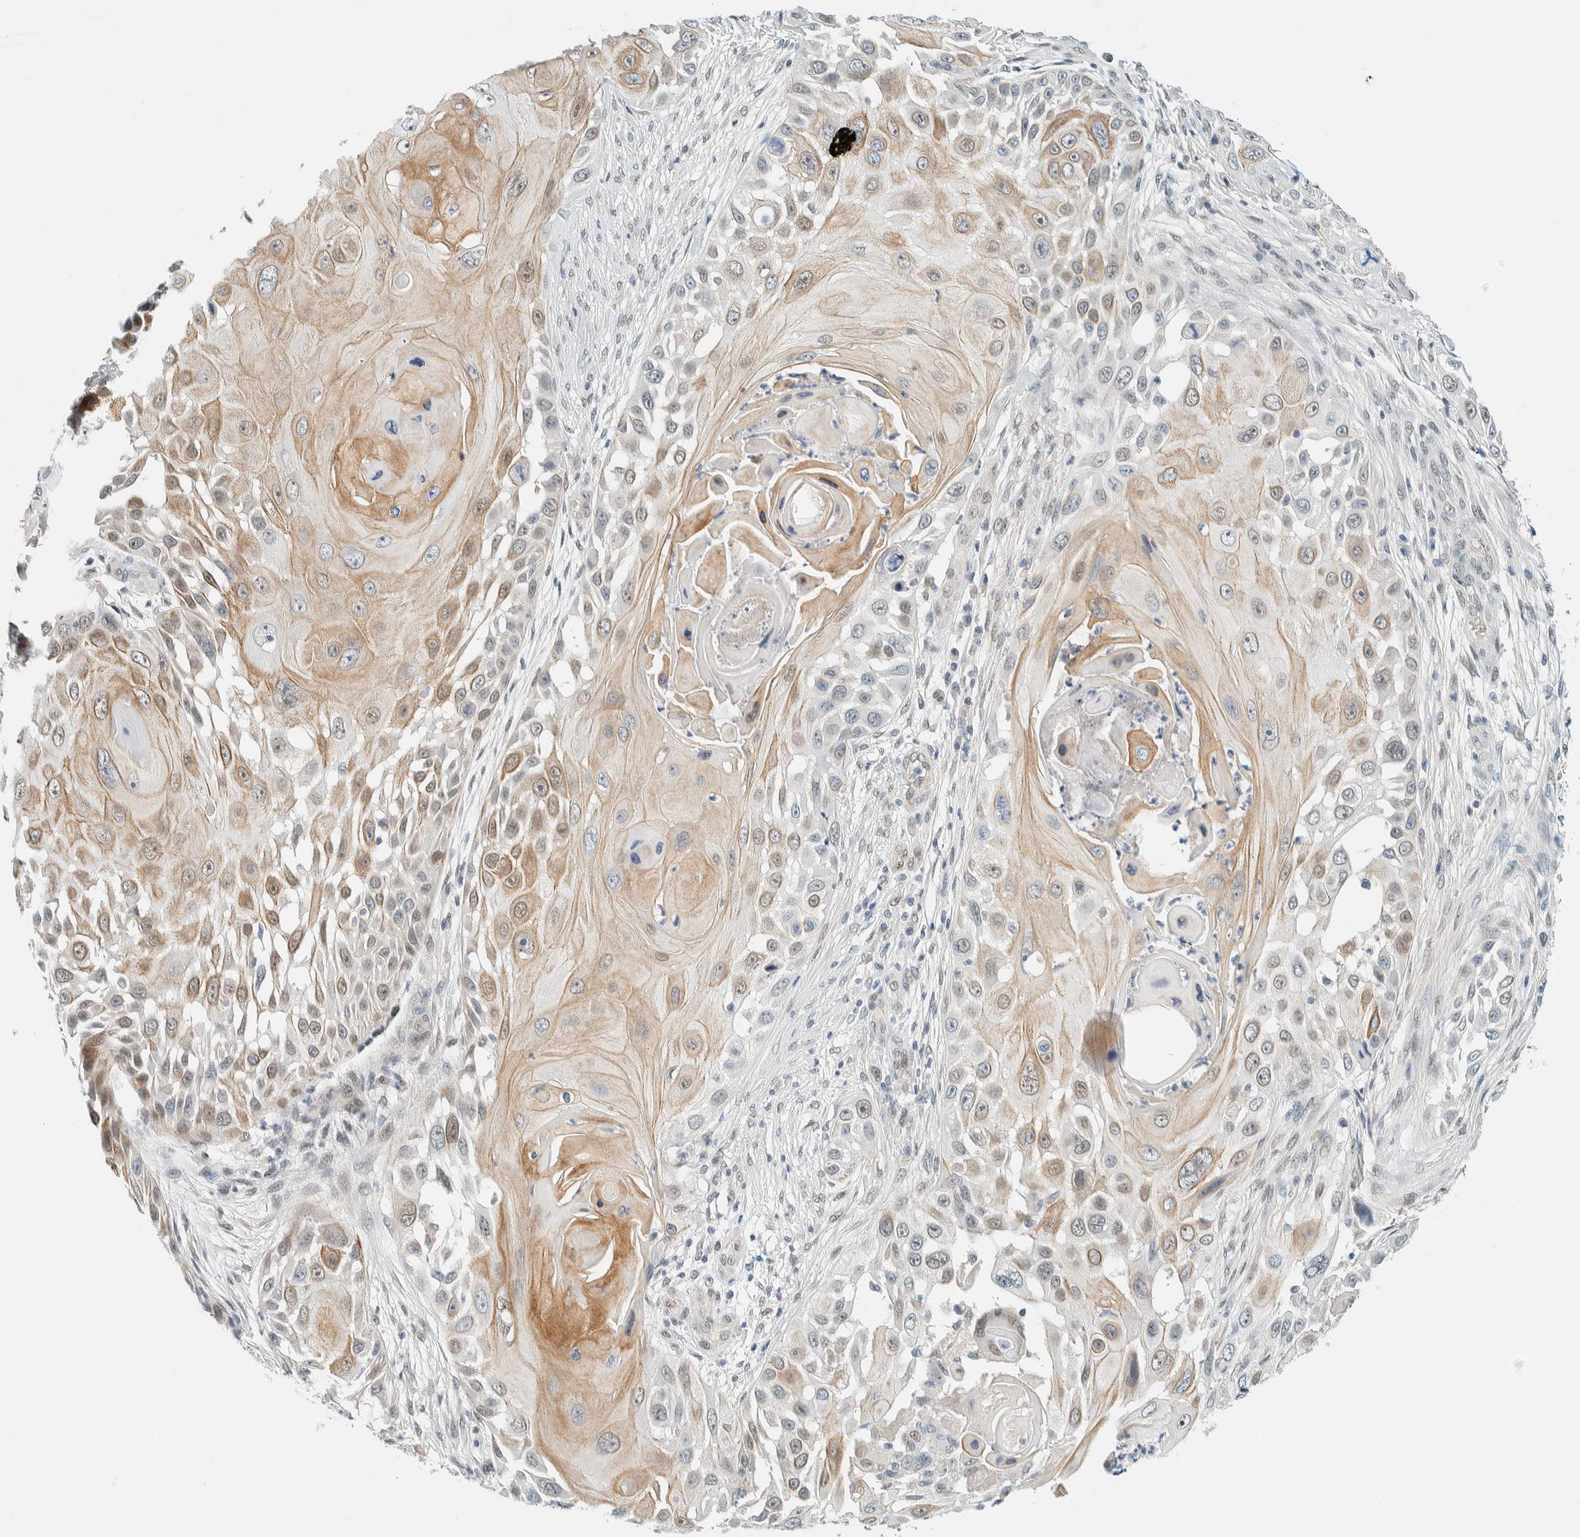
{"staining": {"intensity": "weak", "quantity": ">75%", "location": "cytoplasmic/membranous"}, "tissue": "skin cancer", "cell_type": "Tumor cells", "image_type": "cancer", "snomed": [{"axis": "morphology", "description": "Squamous cell carcinoma, NOS"}, {"axis": "topography", "description": "Skin"}], "caption": "Skin squamous cell carcinoma stained for a protein exhibits weak cytoplasmic/membranous positivity in tumor cells. (DAB IHC with brightfield microscopy, high magnification).", "gene": "TSTD2", "patient": {"sex": "female", "age": 44}}